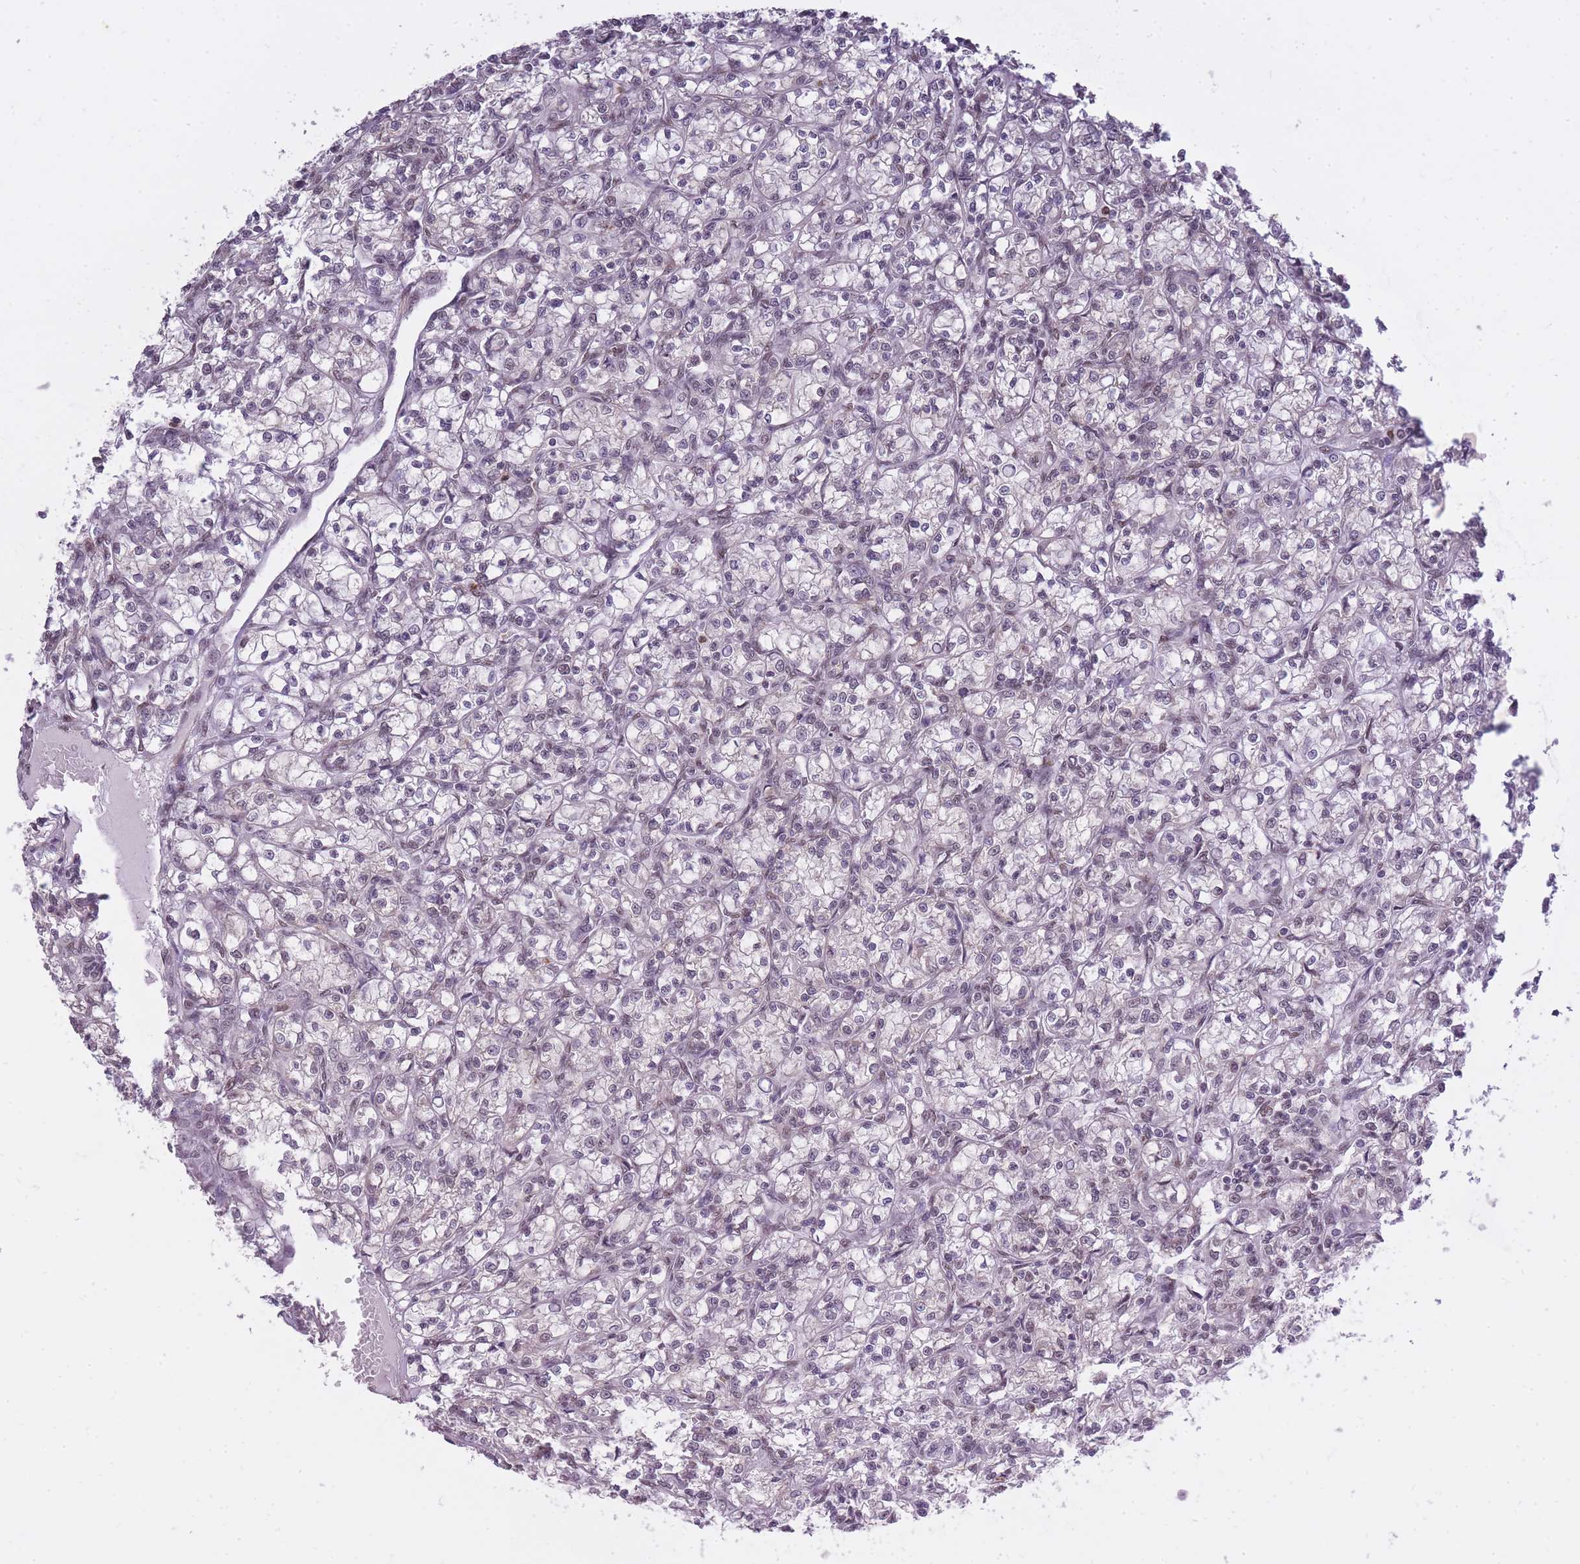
{"staining": {"intensity": "weak", "quantity": "<25%", "location": "nuclear"}, "tissue": "renal cancer", "cell_type": "Tumor cells", "image_type": "cancer", "snomed": [{"axis": "morphology", "description": "Adenocarcinoma, NOS"}, {"axis": "topography", "description": "Kidney"}], "caption": "Tumor cells show no significant expression in adenocarcinoma (renal).", "gene": "TIGD1", "patient": {"sex": "female", "age": 59}}